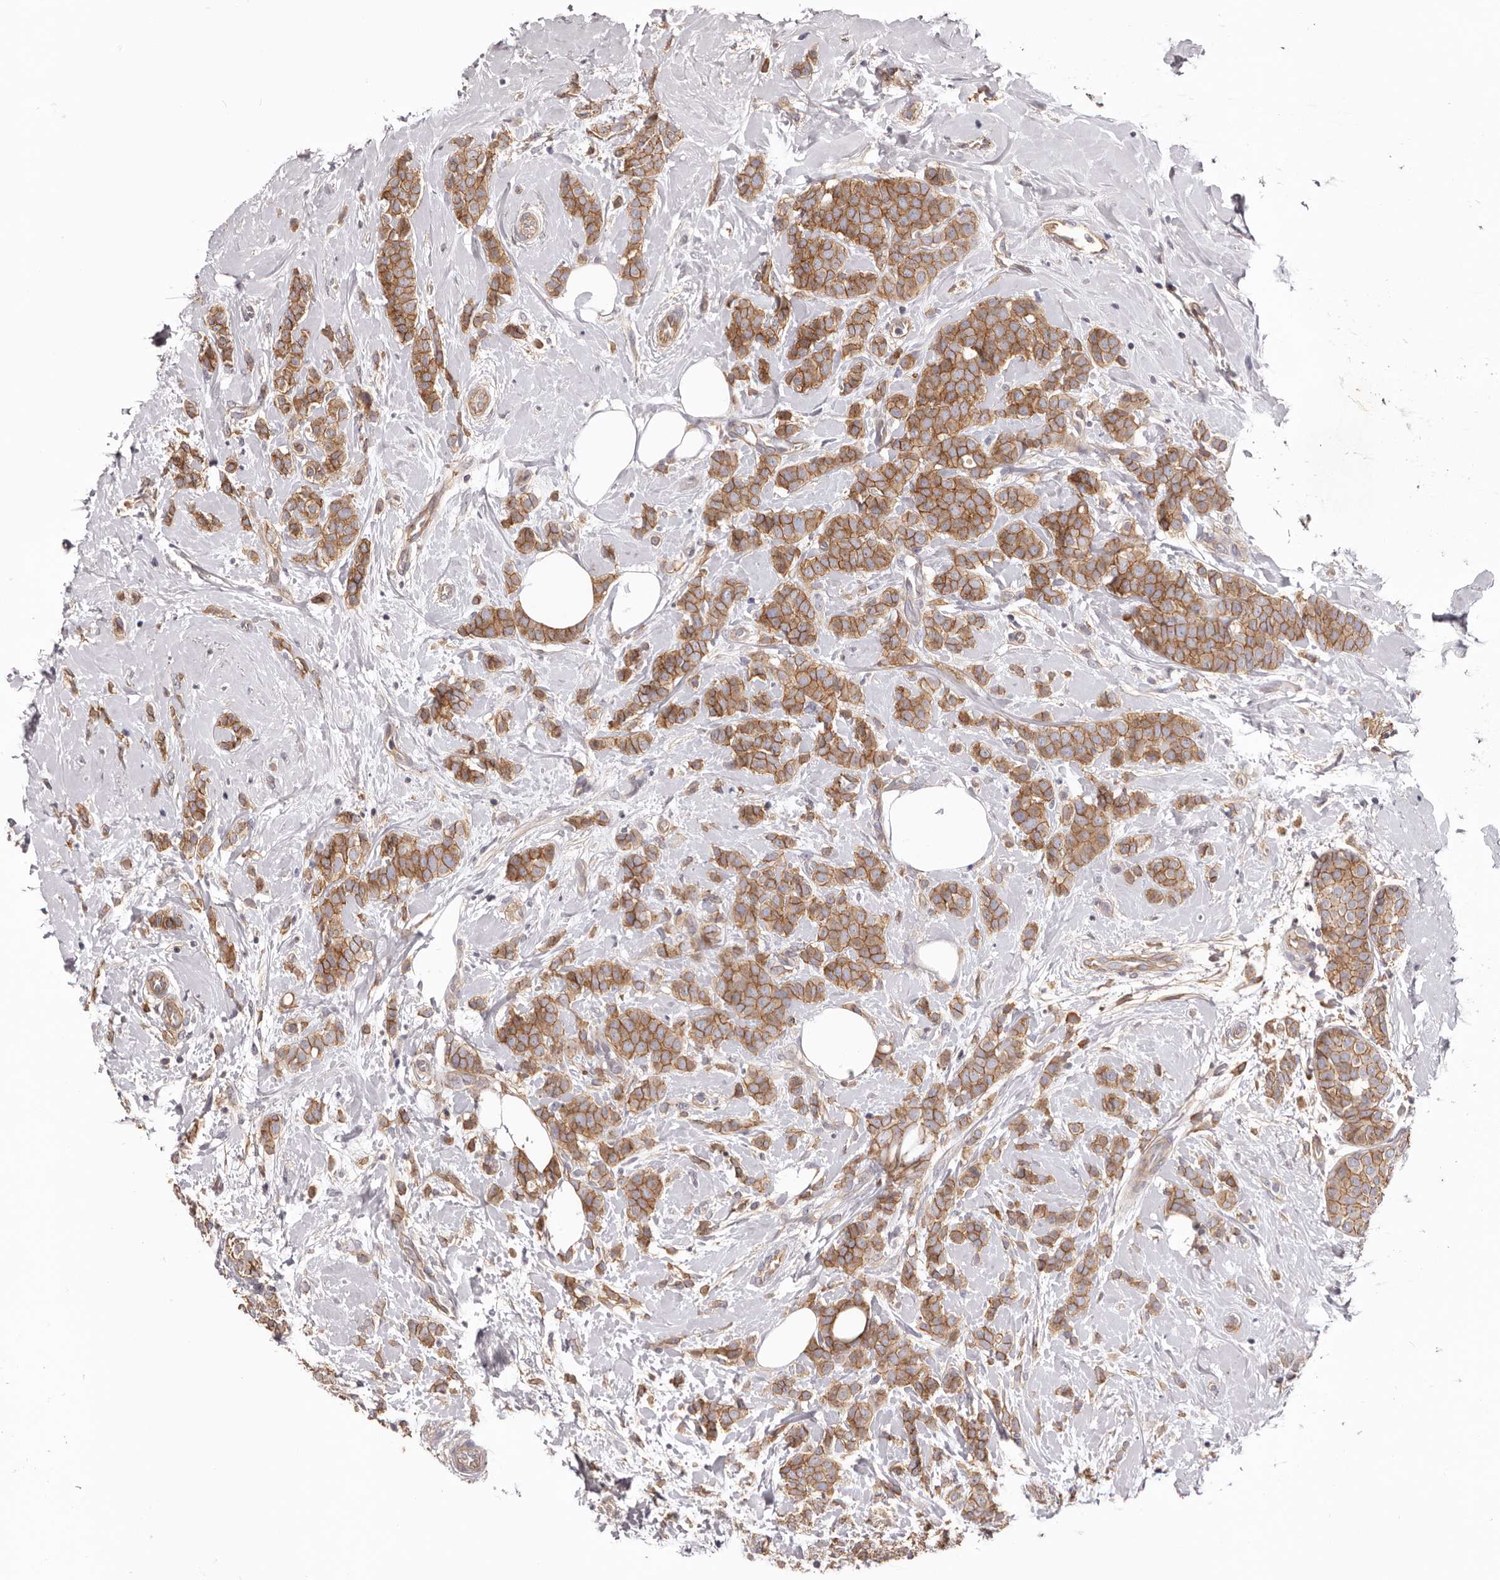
{"staining": {"intensity": "moderate", "quantity": ">75%", "location": "cytoplasmic/membranous"}, "tissue": "breast cancer", "cell_type": "Tumor cells", "image_type": "cancer", "snomed": [{"axis": "morphology", "description": "Lobular carcinoma, in situ"}, {"axis": "morphology", "description": "Lobular carcinoma"}, {"axis": "topography", "description": "Breast"}], "caption": "Protein staining by IHC demonstrates moderate cytoplasmic/membranous expression in approximately >75% of tumor cells in breast cancer (lobular carcinoma).", "gene": "DMRT2", "patient": {"sex": "female", "age": 41}}